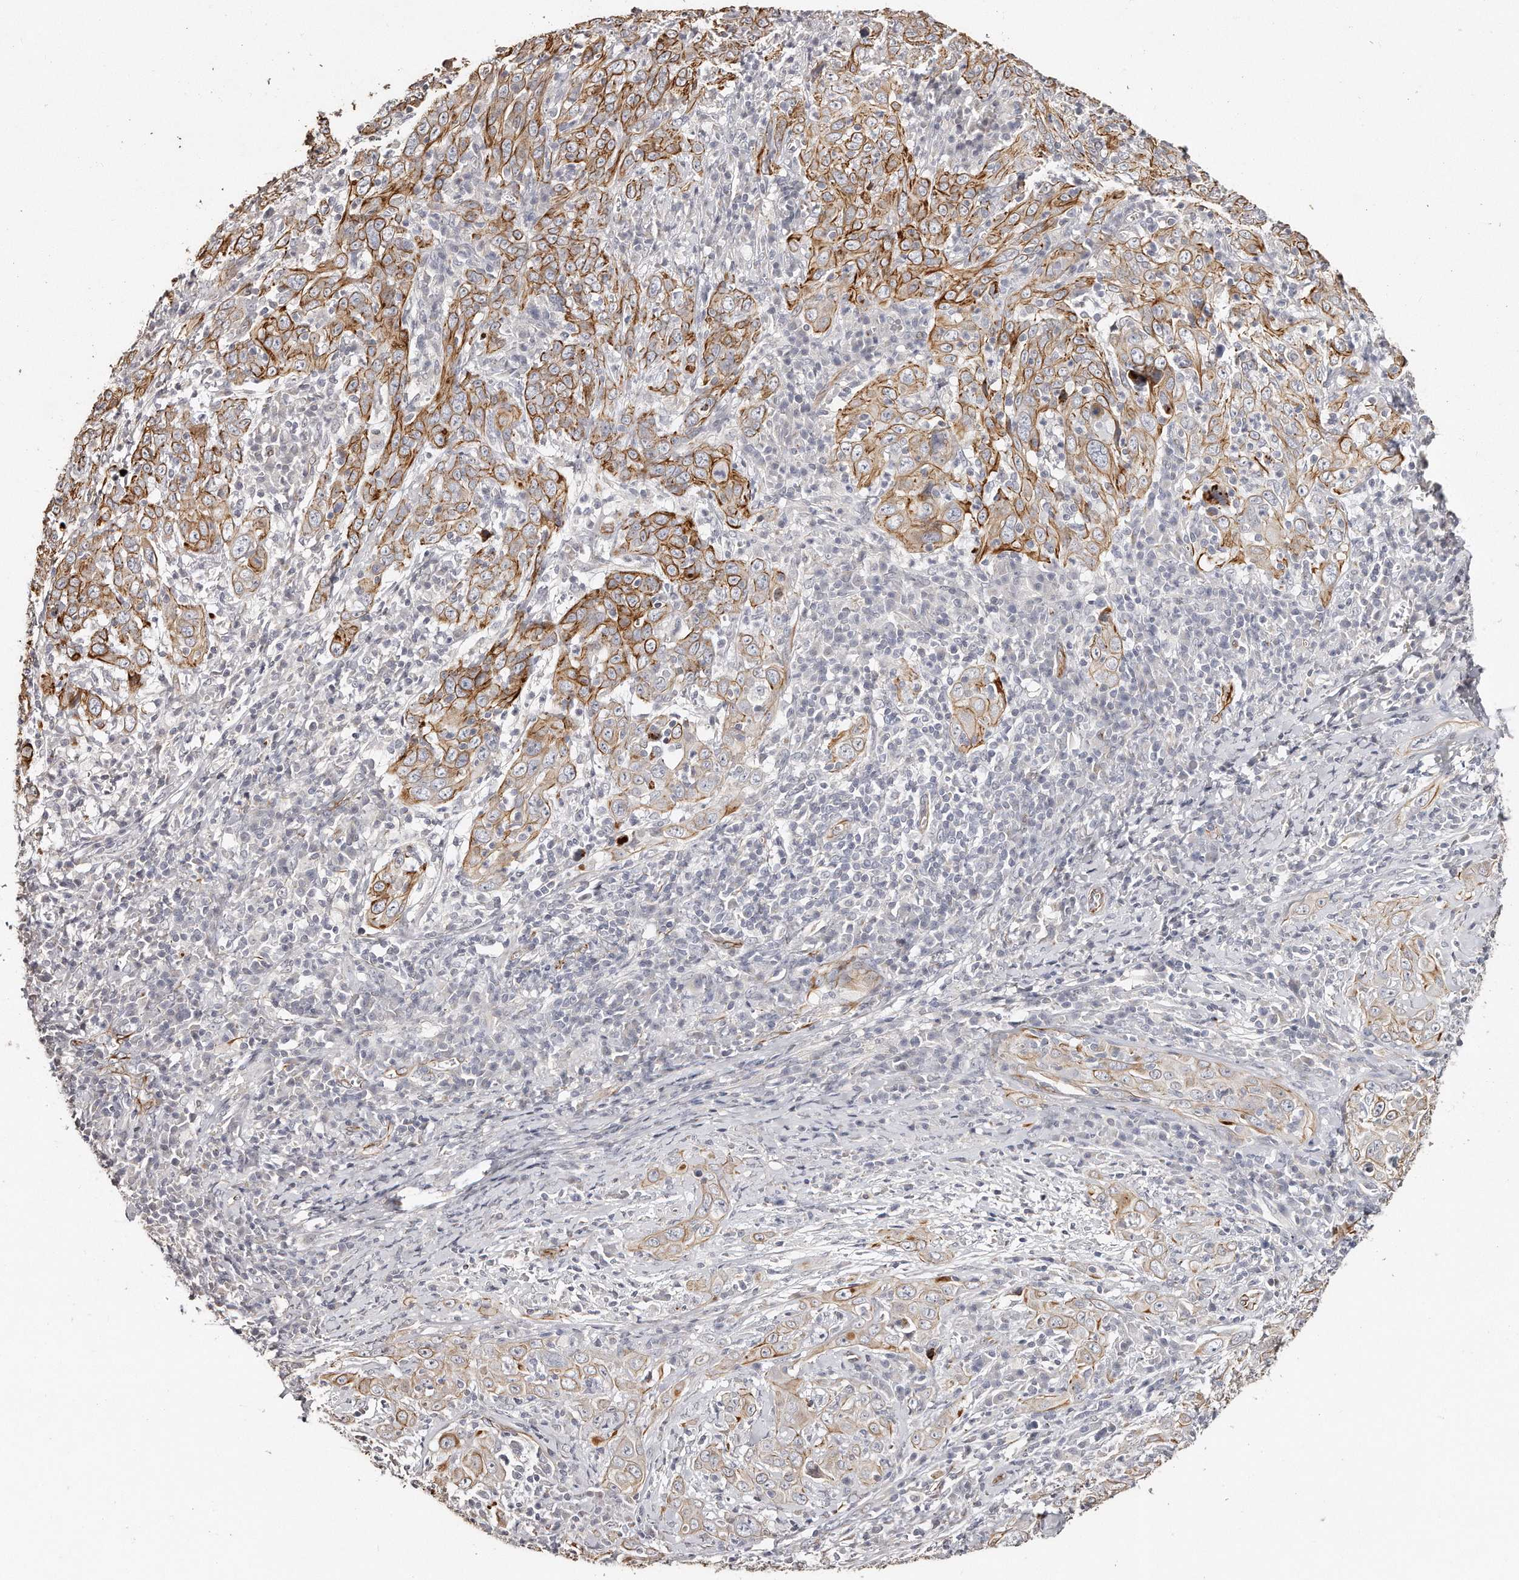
{"staining": {"intensity": "moderate", "quantity": ">75%", "location": "cytoplasmic/membranous"}, "tissue": "cervical cancer", "cell_type": "Tumor cells", "image_type": "cancer", "snomed": [{"axis": "morphology", "description": "Squamous cell carcinoma, NOS"}, {"axis": "topography", "description": "Cervix"}], "caption": "Cervical cancer tissue shows moderate cytoplasmic/membranous positivity in about >75% of tumor cells, visualized by immunohistochemistry.", "gene": "ZYG11A", "patient": {"sex": "female", "age": 46}}